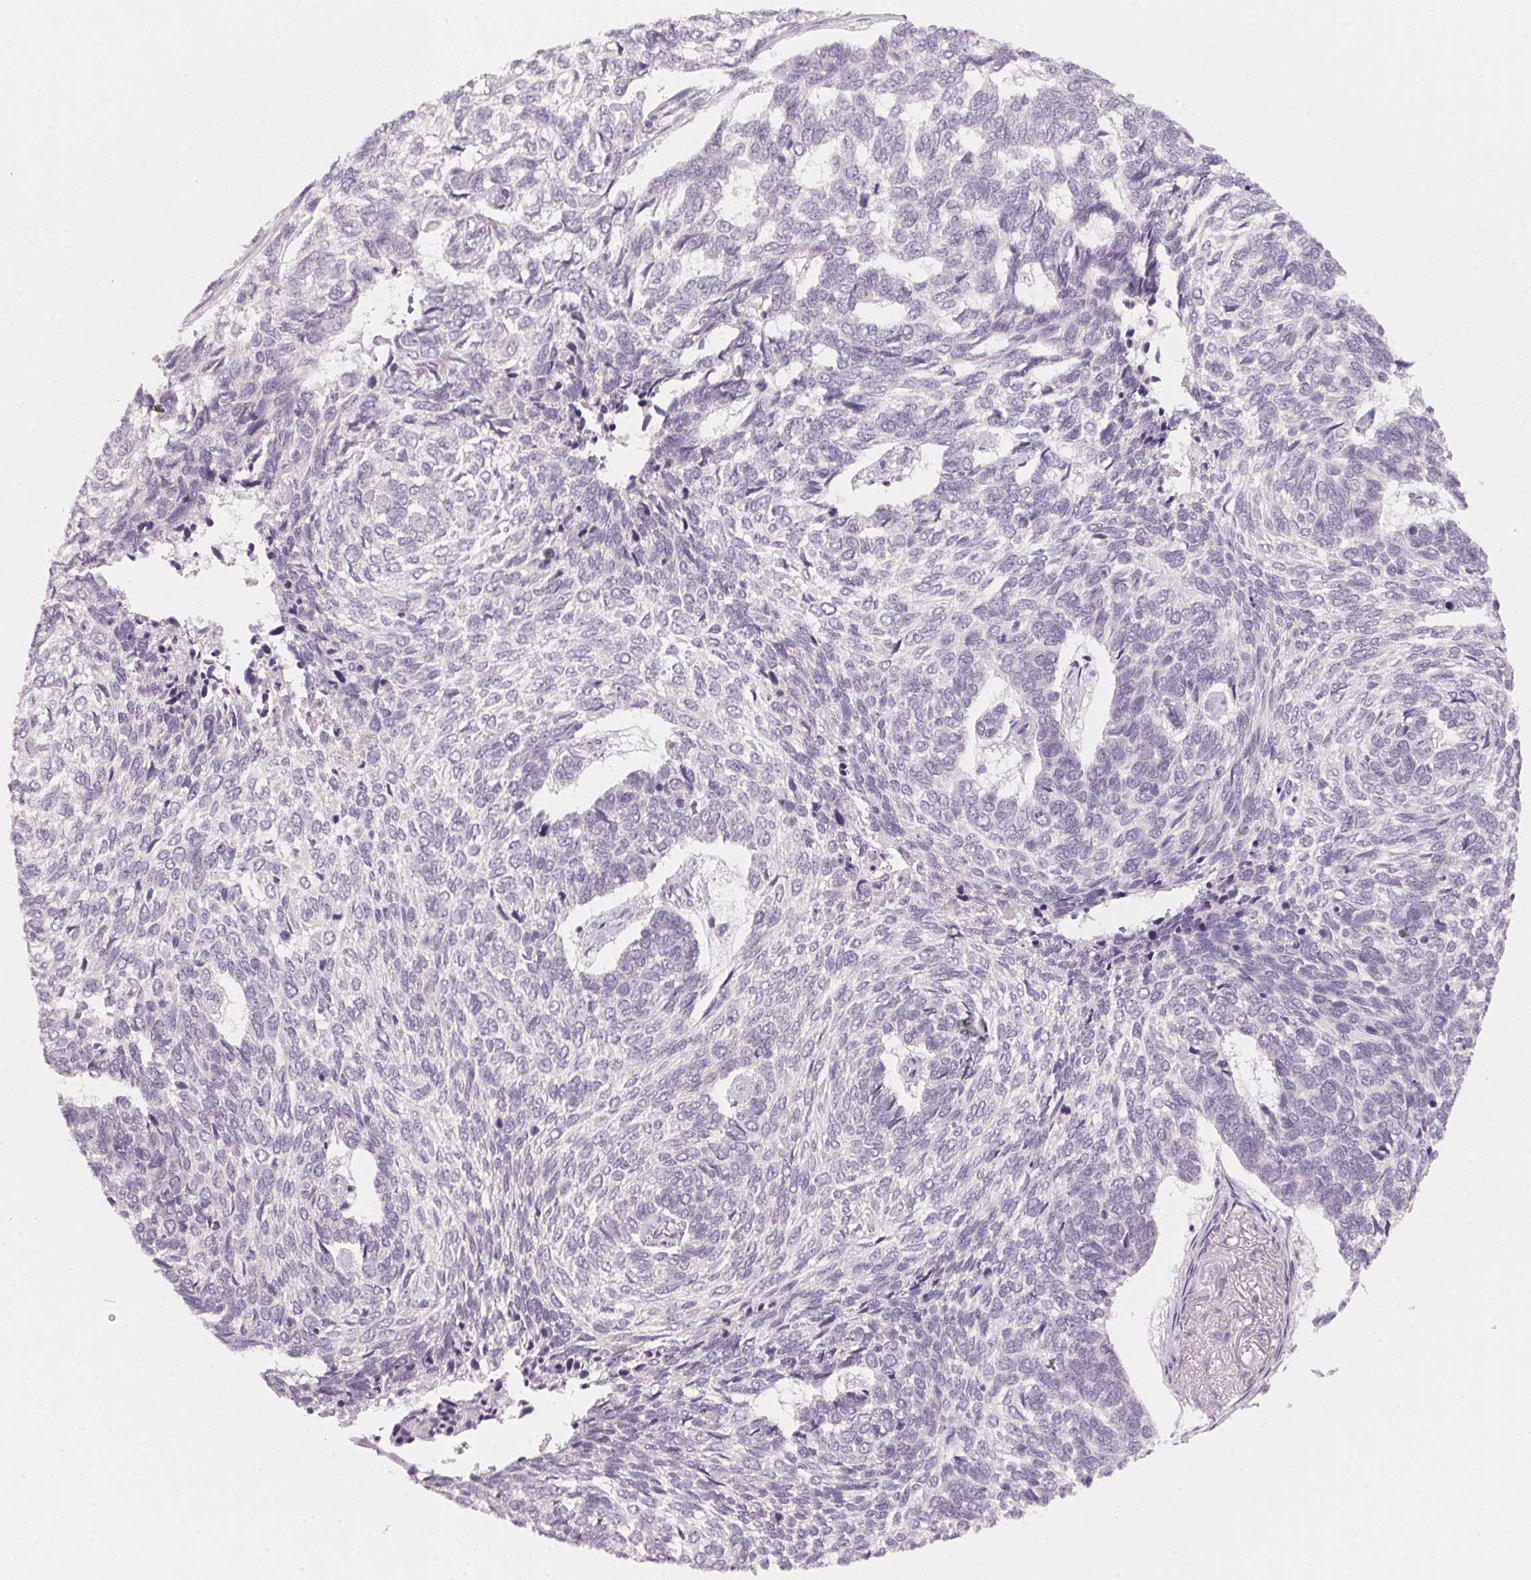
{"staining": {"intensity": "negative", "quantity": "none", "location": "none"}, "tissue": "skin cancer", "cell_type": "Tumor cells", "image_type": "cancer", "snomed": [{"axis": "morphology", "description": "Basal cell carcinoma"}, {"axis": "topography", "description": "Skin"}], "caption": "DAB immunohistochemical staining of human skin cancer (basal cell carcinoma) reveals no significant expression in tumor cells.", "gene": "ANKRD31", "patient": {"sex": "female", "age": 65}}